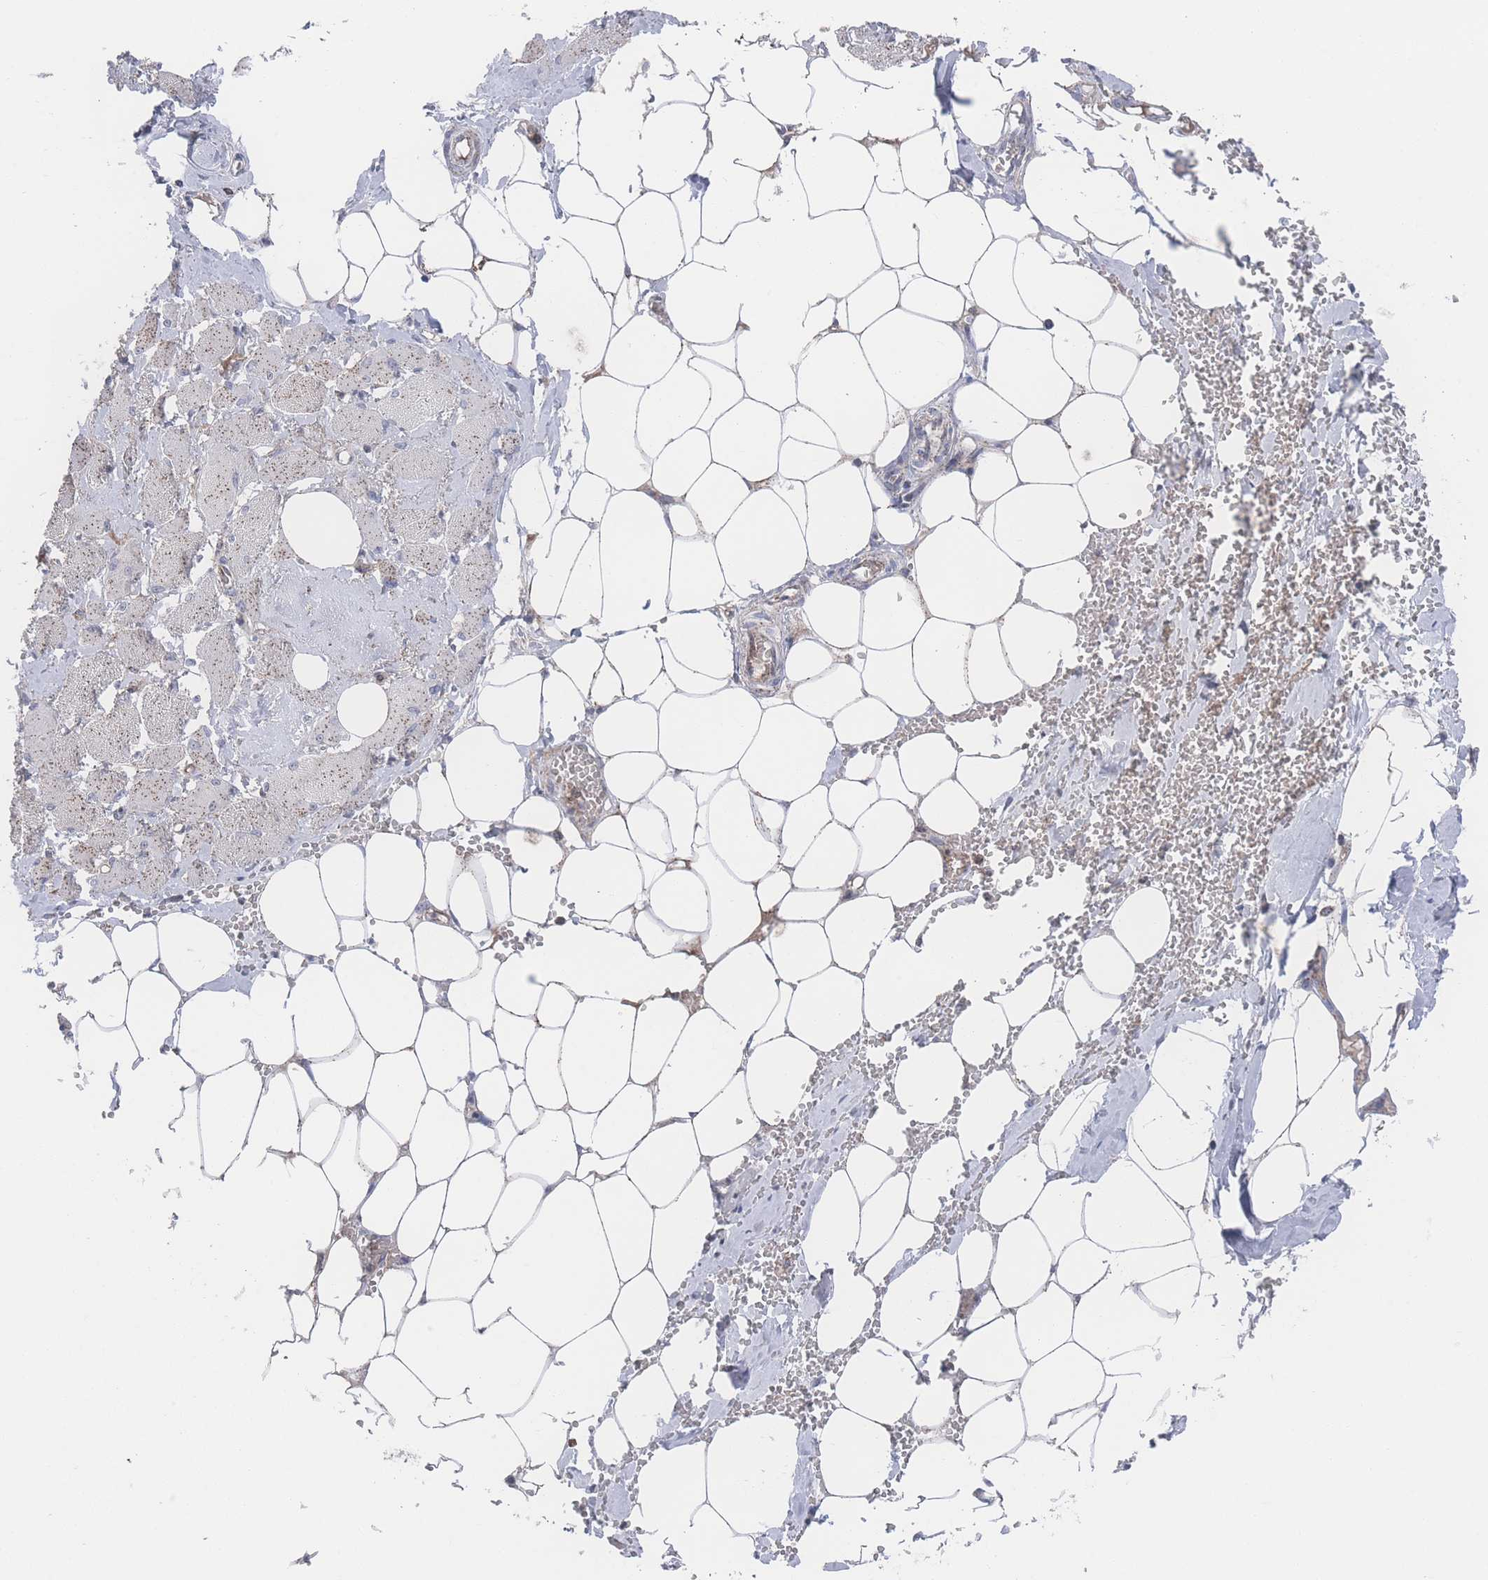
{"staining": {"intensity": "weak", "quantity": "<25%", "location": "cytoplasmic/membranous"}, "tissue": "skeletal muscle", "cell_type": "Myocytes", "image_type": "normal", "snomed": [{"axis": "morphology", "description": "Normal tissue, NOS"}, {"axis": "morphology", "description": "Basal cell carcinoma"}, {"axis": "topography", "description": "Skeletal muscle"}], "caption": "This photomicrograph is of benign skeletal muscle stained with immunohistochemistry to label a protein in brown with the nuclei are counter-stained blue. There is no expression in myocytes.", "gene": "PEX14", "patient": {"sex": "female", "age": 64}}